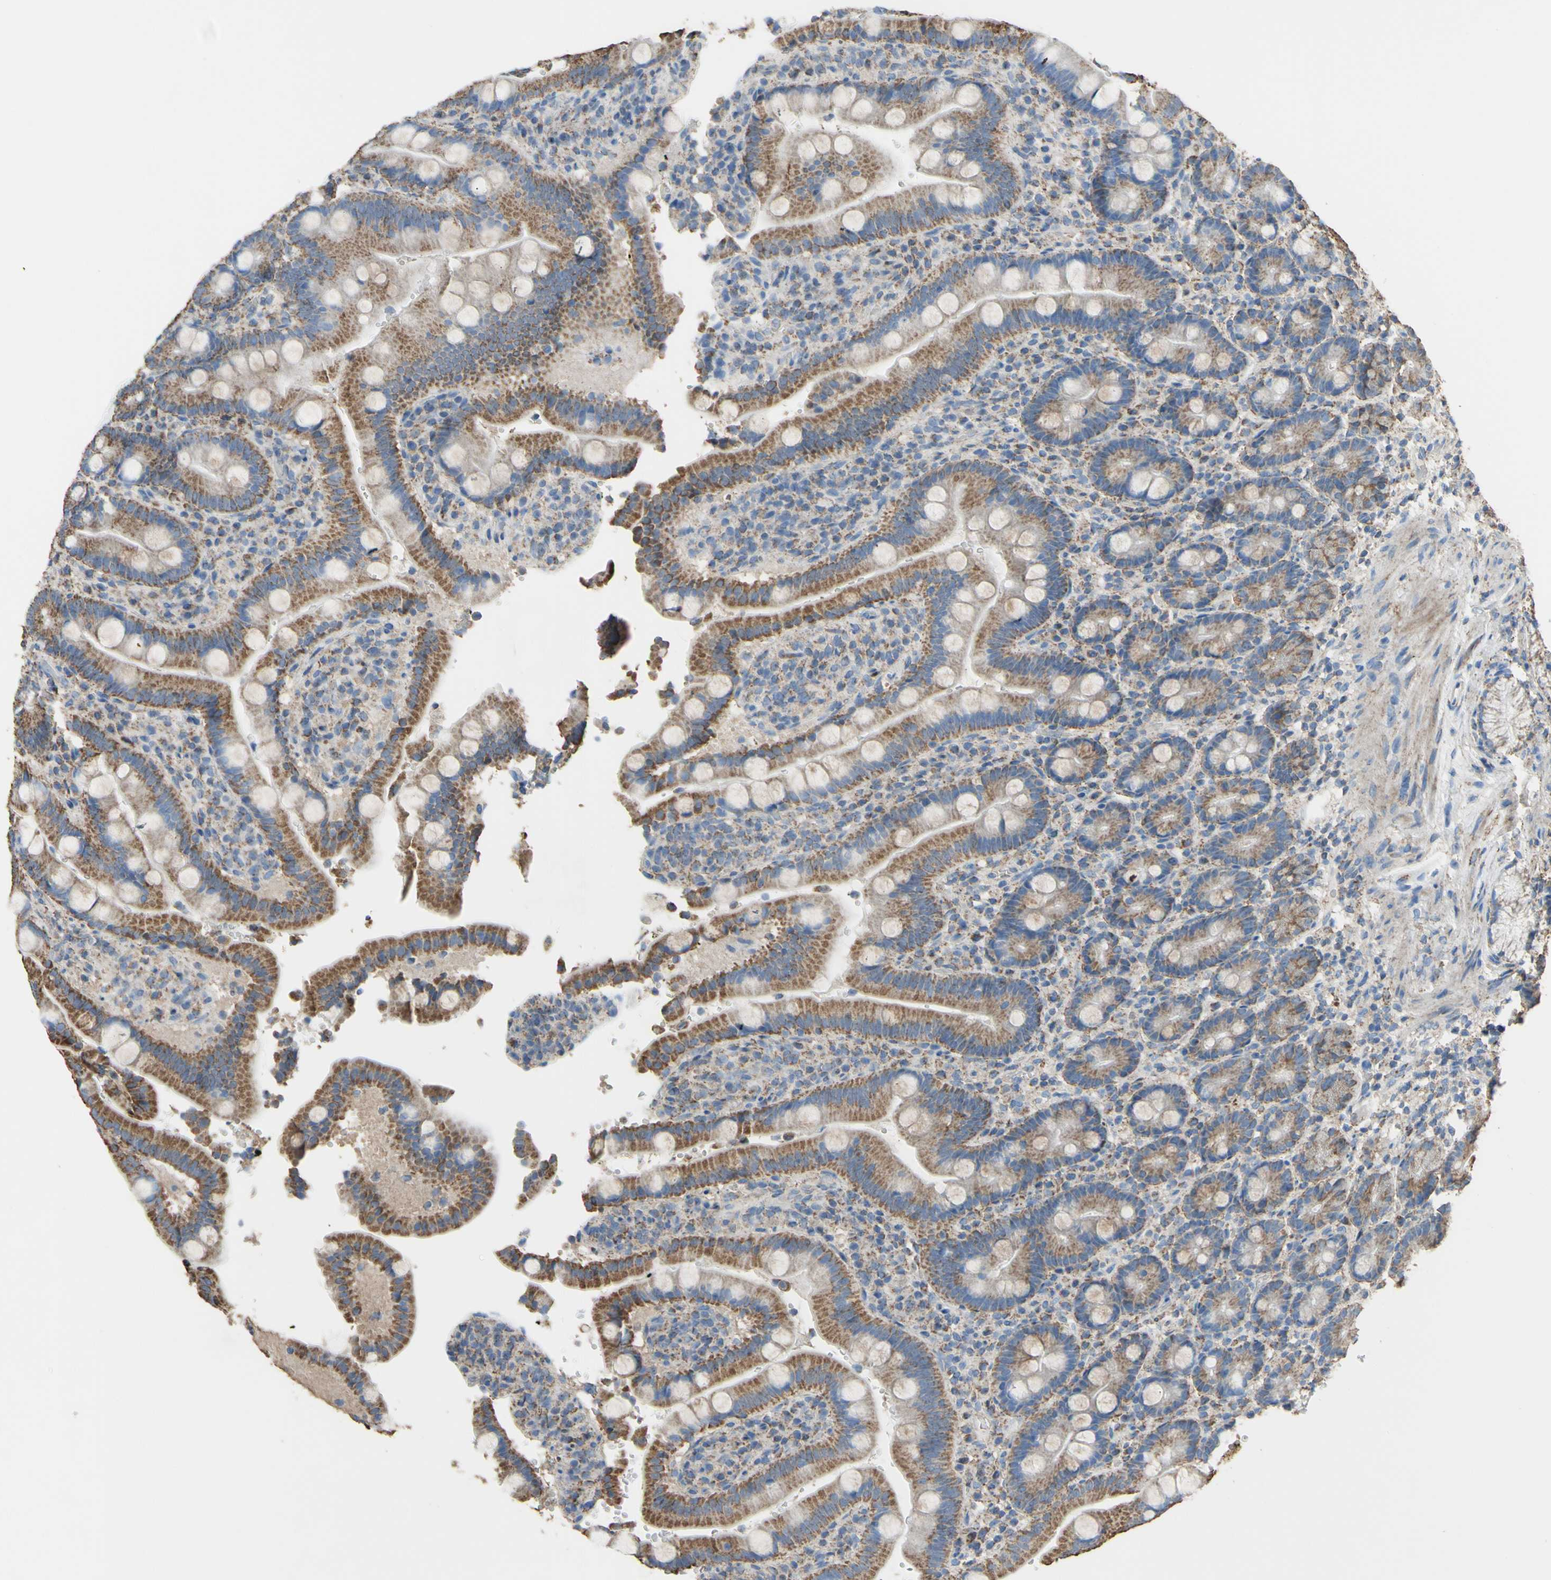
{"staining": {"intensity": "moderate", "quantity": ">75%", "location": "cytoplasmic/membranous"}, "tissue": "duodenum", "cell_type": "Glandular cells", "image_type": "normal", "snomed": [{"axis": "morphology", "description": "Normal tissue, NOS"}, {"axis": "topography", "description": "Small intestine, NOS"}], "caption": "Immunohistochemical staining of benign duodenum demonstrates >75% levels of moderate cytoplasmic/membranous protein expression in approximately >75% of glandular cells.", "gene": "CMKLR2", "patient": {"sex": "female", "age": 71}}